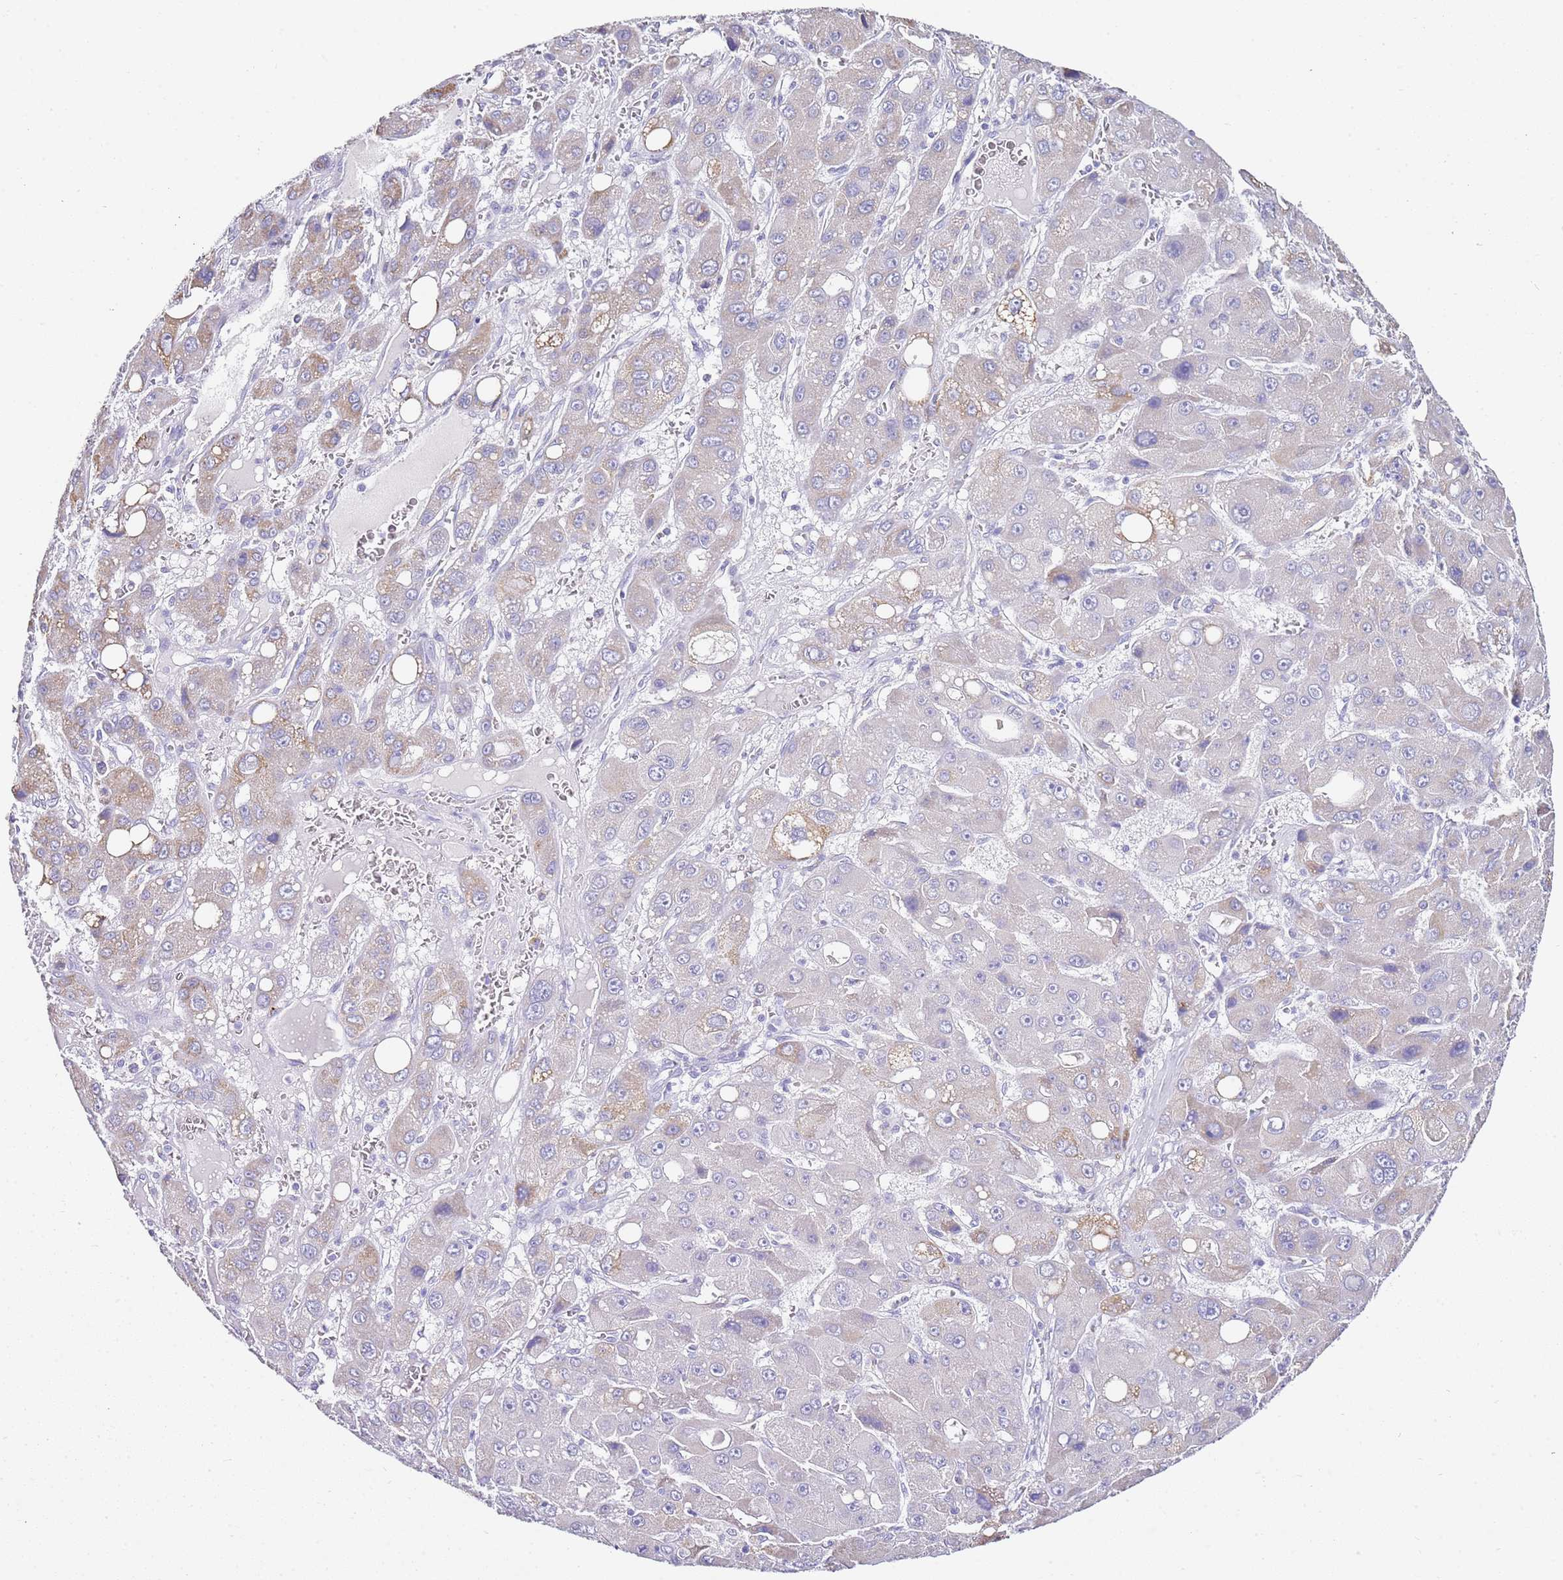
{"staining": {"intensity": "weak", "quantity": "<25%", "location": "cytoplasmic/membranous"}, "tissue": "liver cancer", "cell_type": "Tumor cells", "image_type": "cancer", "snomed": [{"axis": "morphology", "description": "Carcinoma, Hepatocellular, NOS"}, {"axis": "topography", "description": "Liver"}], "caption": "This is an IHC photomicrograph of human liver cancer. There is no staining in tumor cells.", "gene": "PTBP2", "patient": {"sex": "male", "age": 55}}